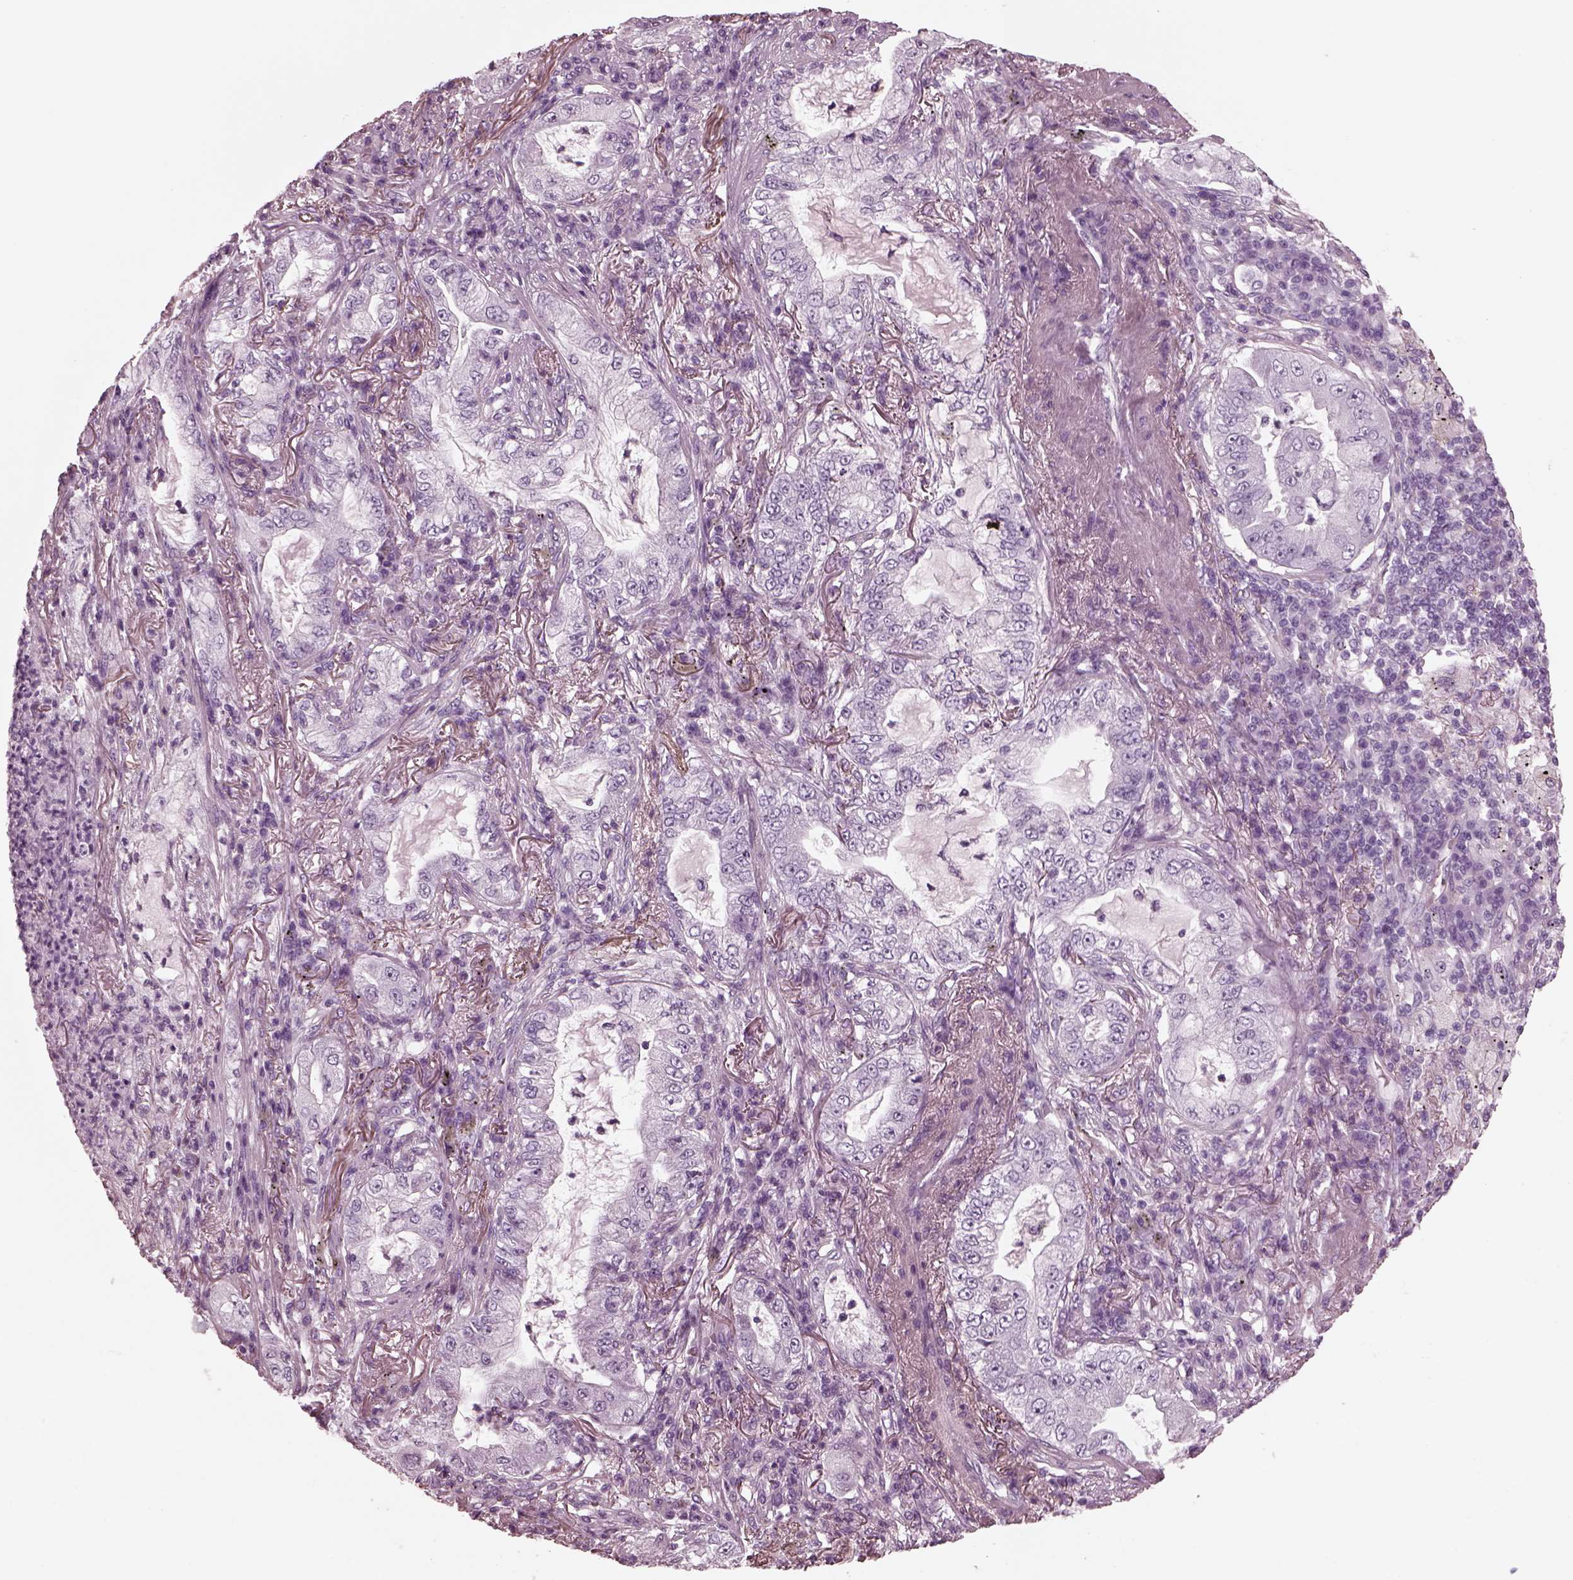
{"staining": {"intensity": "negative", "quantity": "none", "location": "none"}, "tissue": "lung cancer", "cell_type": "Tumor cells", "image_type": "cancer", "snomed": [{"axis": "morphology", "description": "Adenocarcinoma, NOS"}, {"axis": "topography", "description": "Lung"}], "caption": "High power microscopy photomicrograph of an immunohistochemistry (IHC) histopathology image of adenocarcinoma (lung), revealing no significant staining in tumor cells.", "gene": "CGA", "patient": {"sex": "female", "age": 73}}